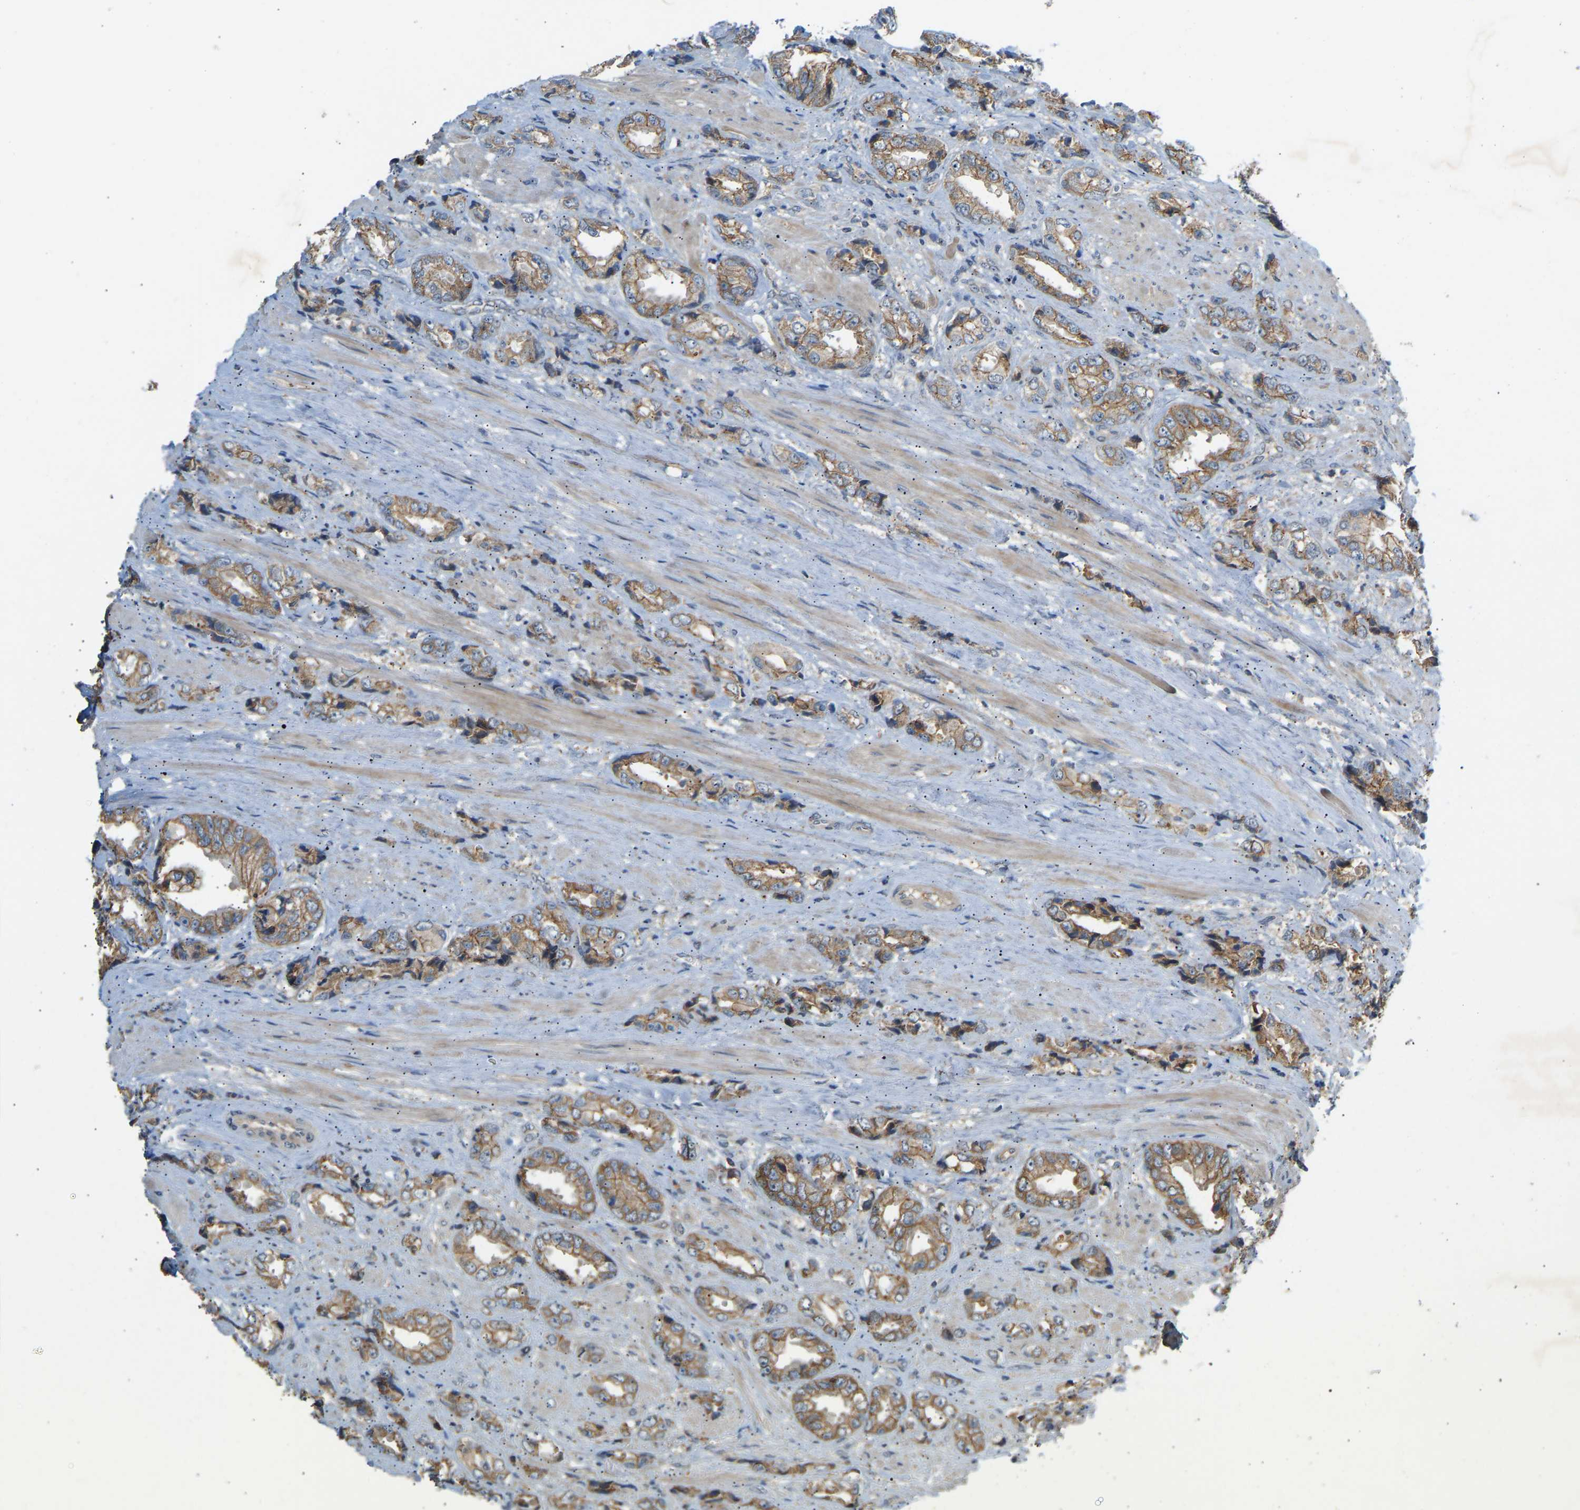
{"staining": {"intensity": "weak", "quantity": ">75%", "location": "cytoplasmic/membranous"}, "tissue": "prostate cancer", "cell_type": "Tumor cells", "image_type": "cancer", "snomed": [{"axis": "morphology", "description": "Adenocarcinoma, High grade"}, {"axis": "topography", "description": "Prostate"}], "caption": "The image shows a brown stain indicating the presence of a protein in the cytoplasmic/membranous of tumor cells in high-grade adenocarcinoma (prostate).", "gene": "PTCD1", "patient": {"sex": "male", "age": 61}}